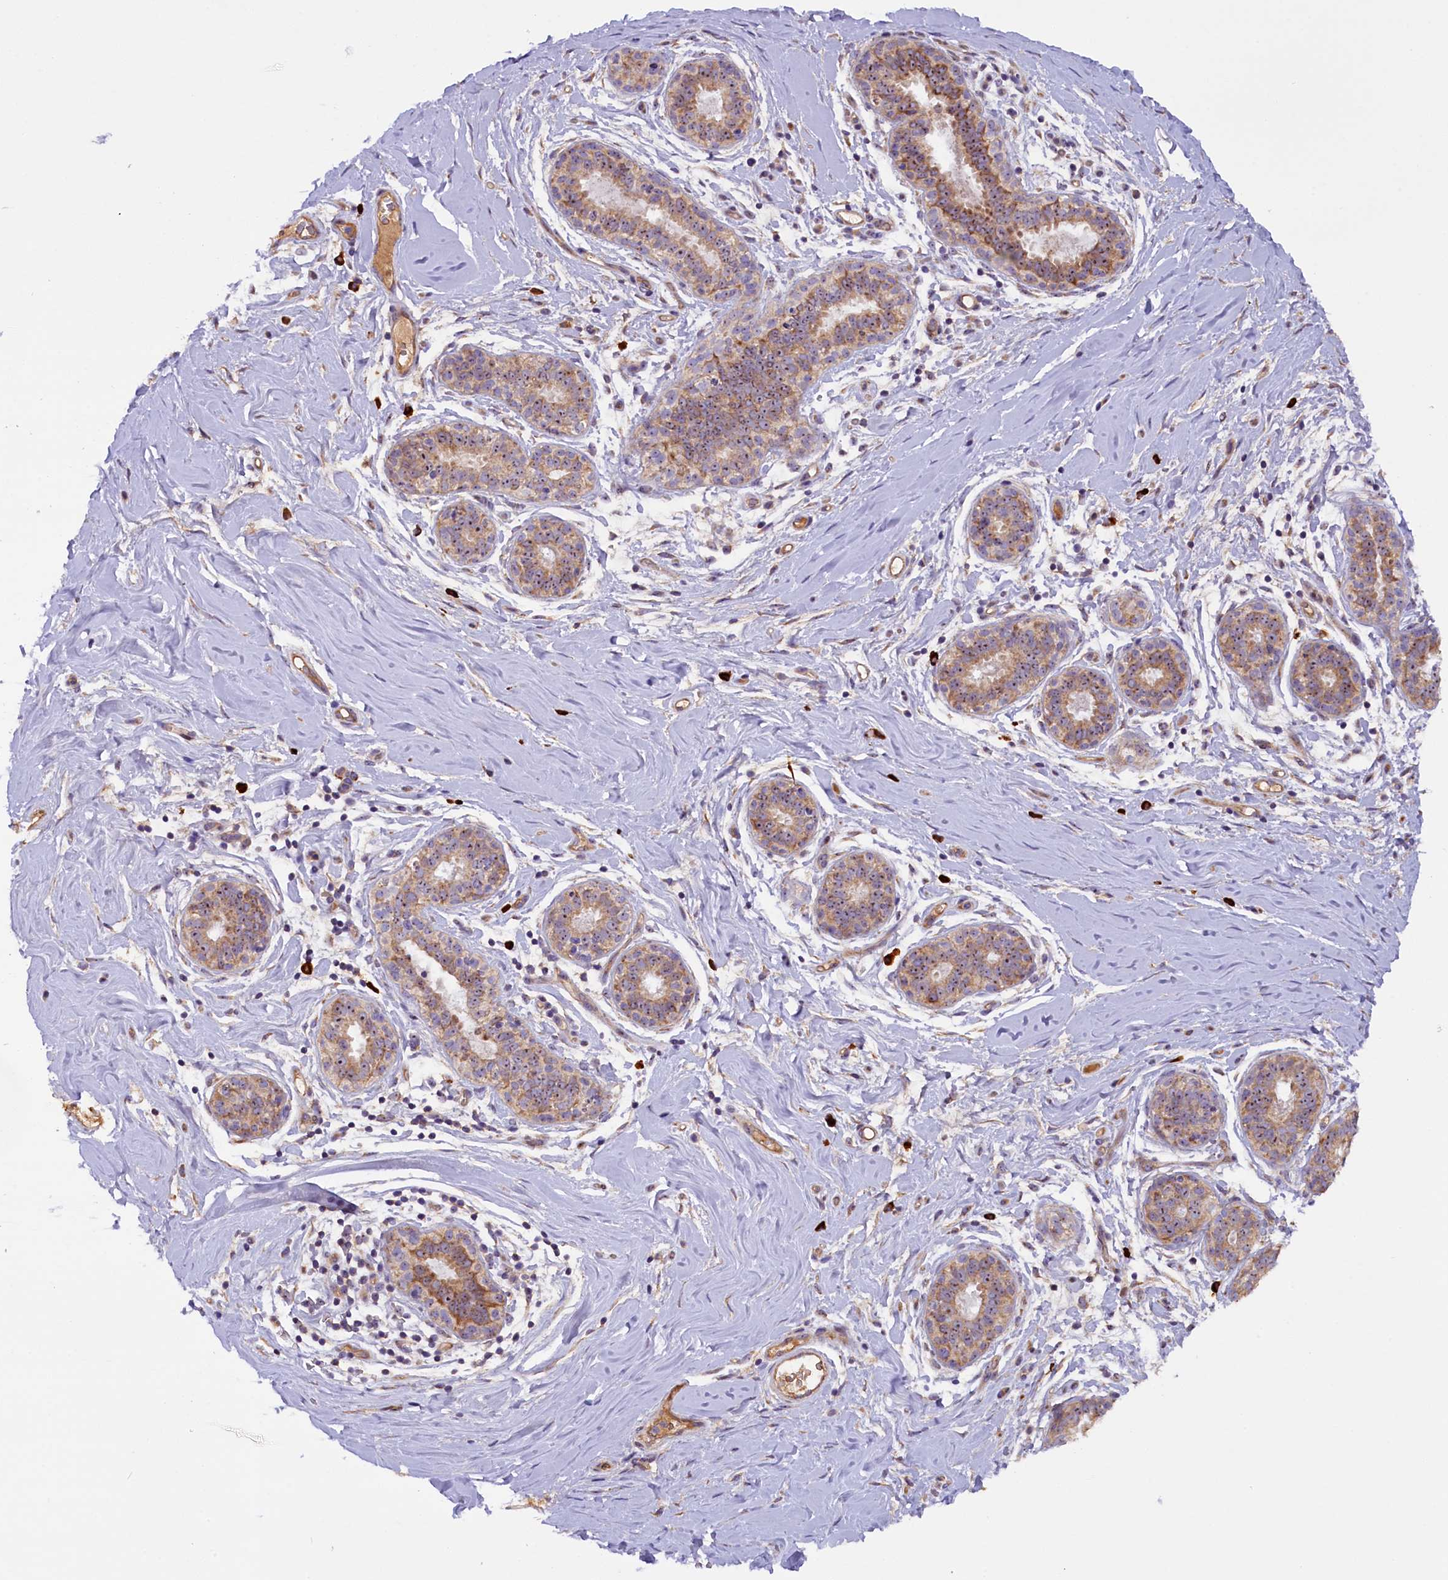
{"staining": {"intensity": "weak", "quantity": ">75%", "location": "cytoplasmic/membranous"}, "tissue": "adipose tissue", "cell_type": "Adipocytes", "image_type": "normal", "snomed": [{"axis": "morphology", "description": "Normal tissue, NOS"}, {"axis": "topography", "description": "Breast"}], "caption": "High-magnification brightfield microscopy of normal adipose tissue stained with DAB (brown) and counterstained with hematoxylin (blue). adipocytes exhibit weak cytoplasmic/membranous staining is appreciated in about>75% of cells. The protein of interest is shown in brown color, while the nuclei are stained blue.", "gene": "FRY", "patient": {"sex": "female", "age": 26}}